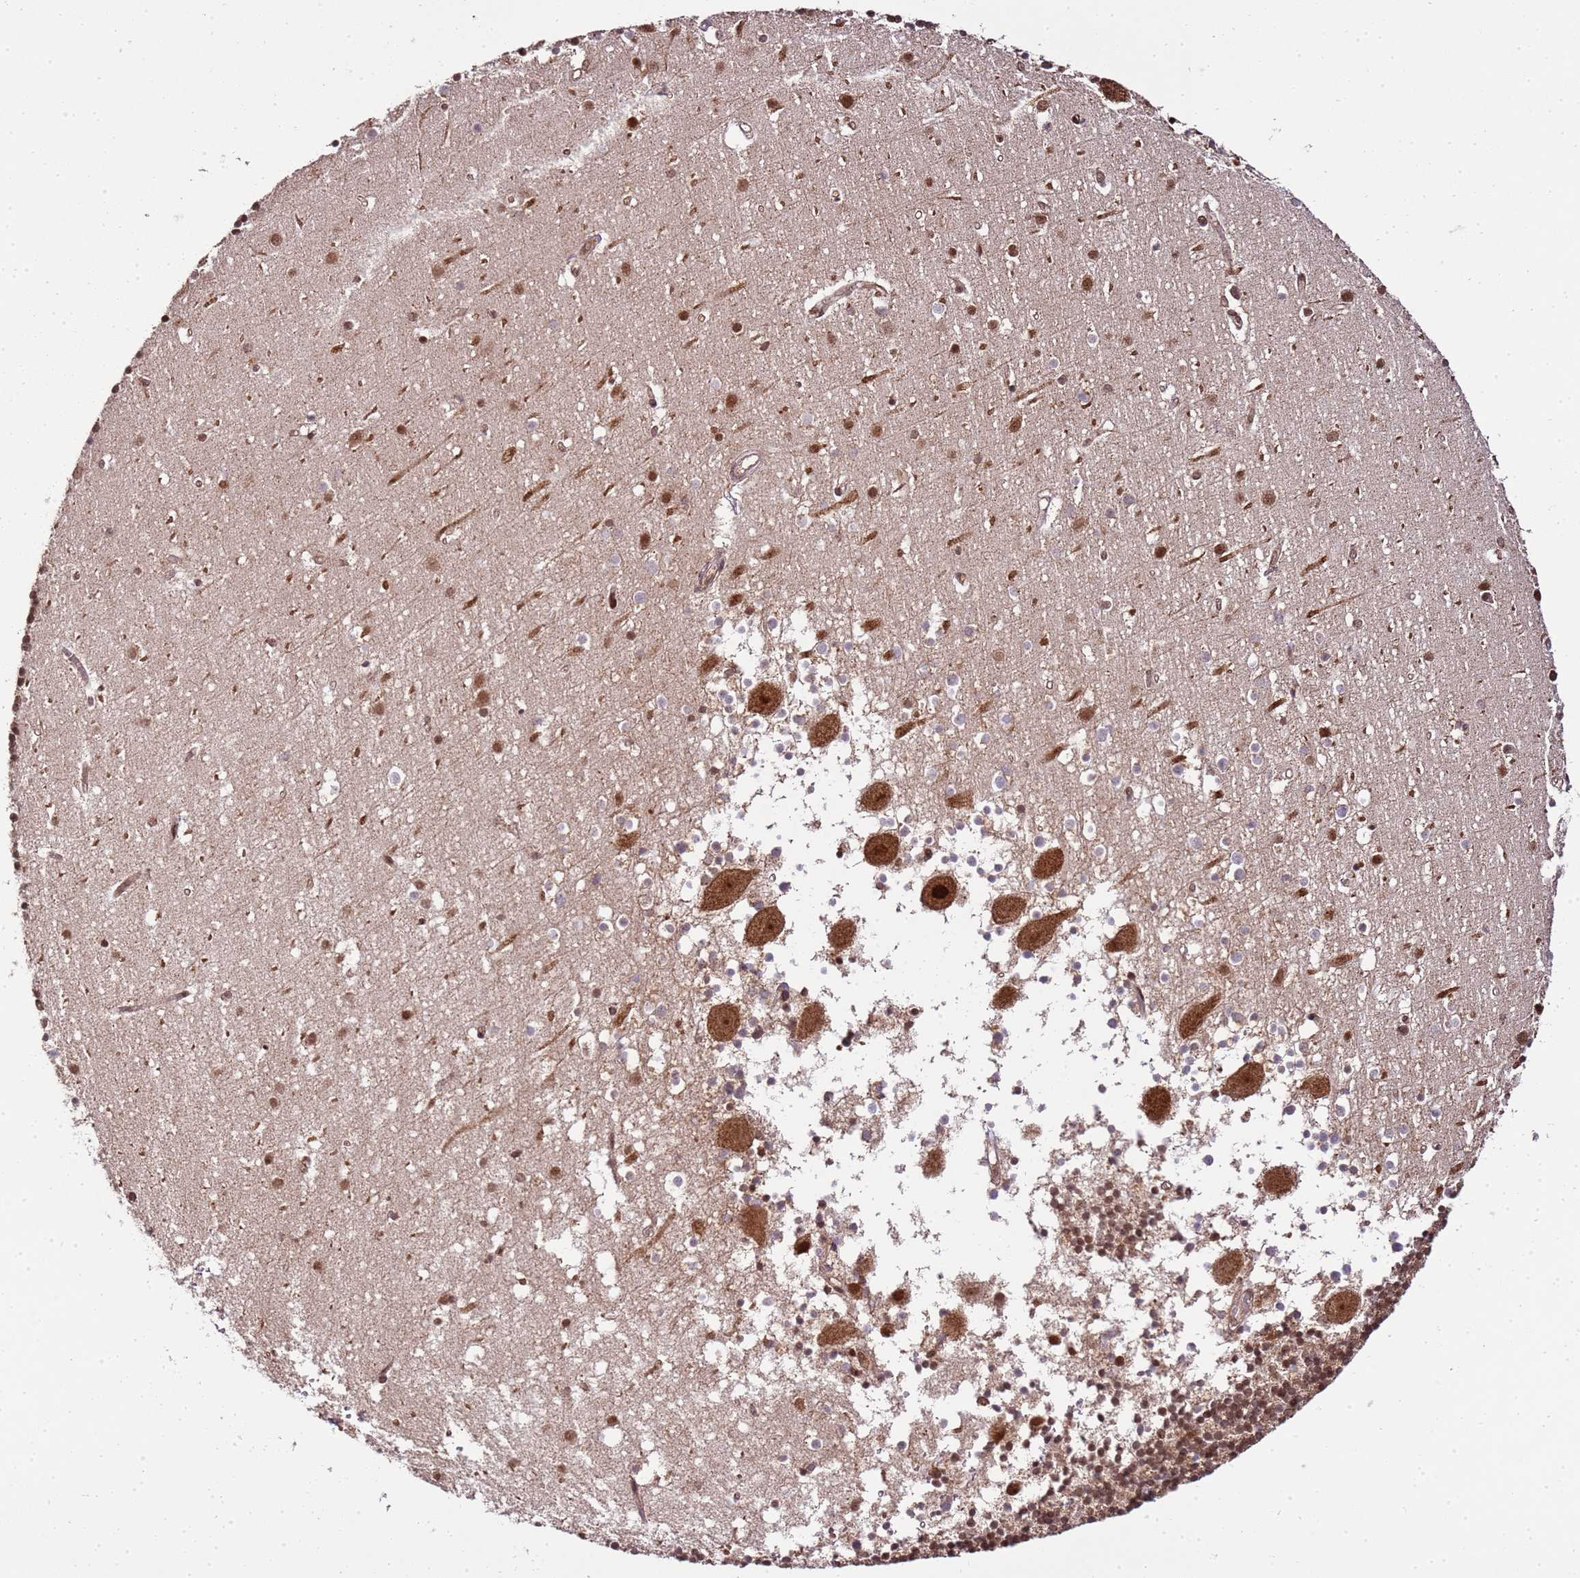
{"staining": {"intensity": "moderate", "quantity": ">75%", "location": "nuclear"}, "tissue": "cerebellum", "cell_type": "Cells in granular layer", "image_type": "normal", "snomed": [{"axis": "morphology", "description": "Normal tissue, NOS"}, {"axis": "topography", "description": "Cerebellum"}], "caption": "DAB immunohistochemical staining of benign cerebellum exhibits moderate nuclear protein positivity in about >75% of cells in granular layer. Ihc stains the protein in brown and the nuclei are stained blue.", "gene": "PEX14", "patient": {"sex": "male", "age": 54}}